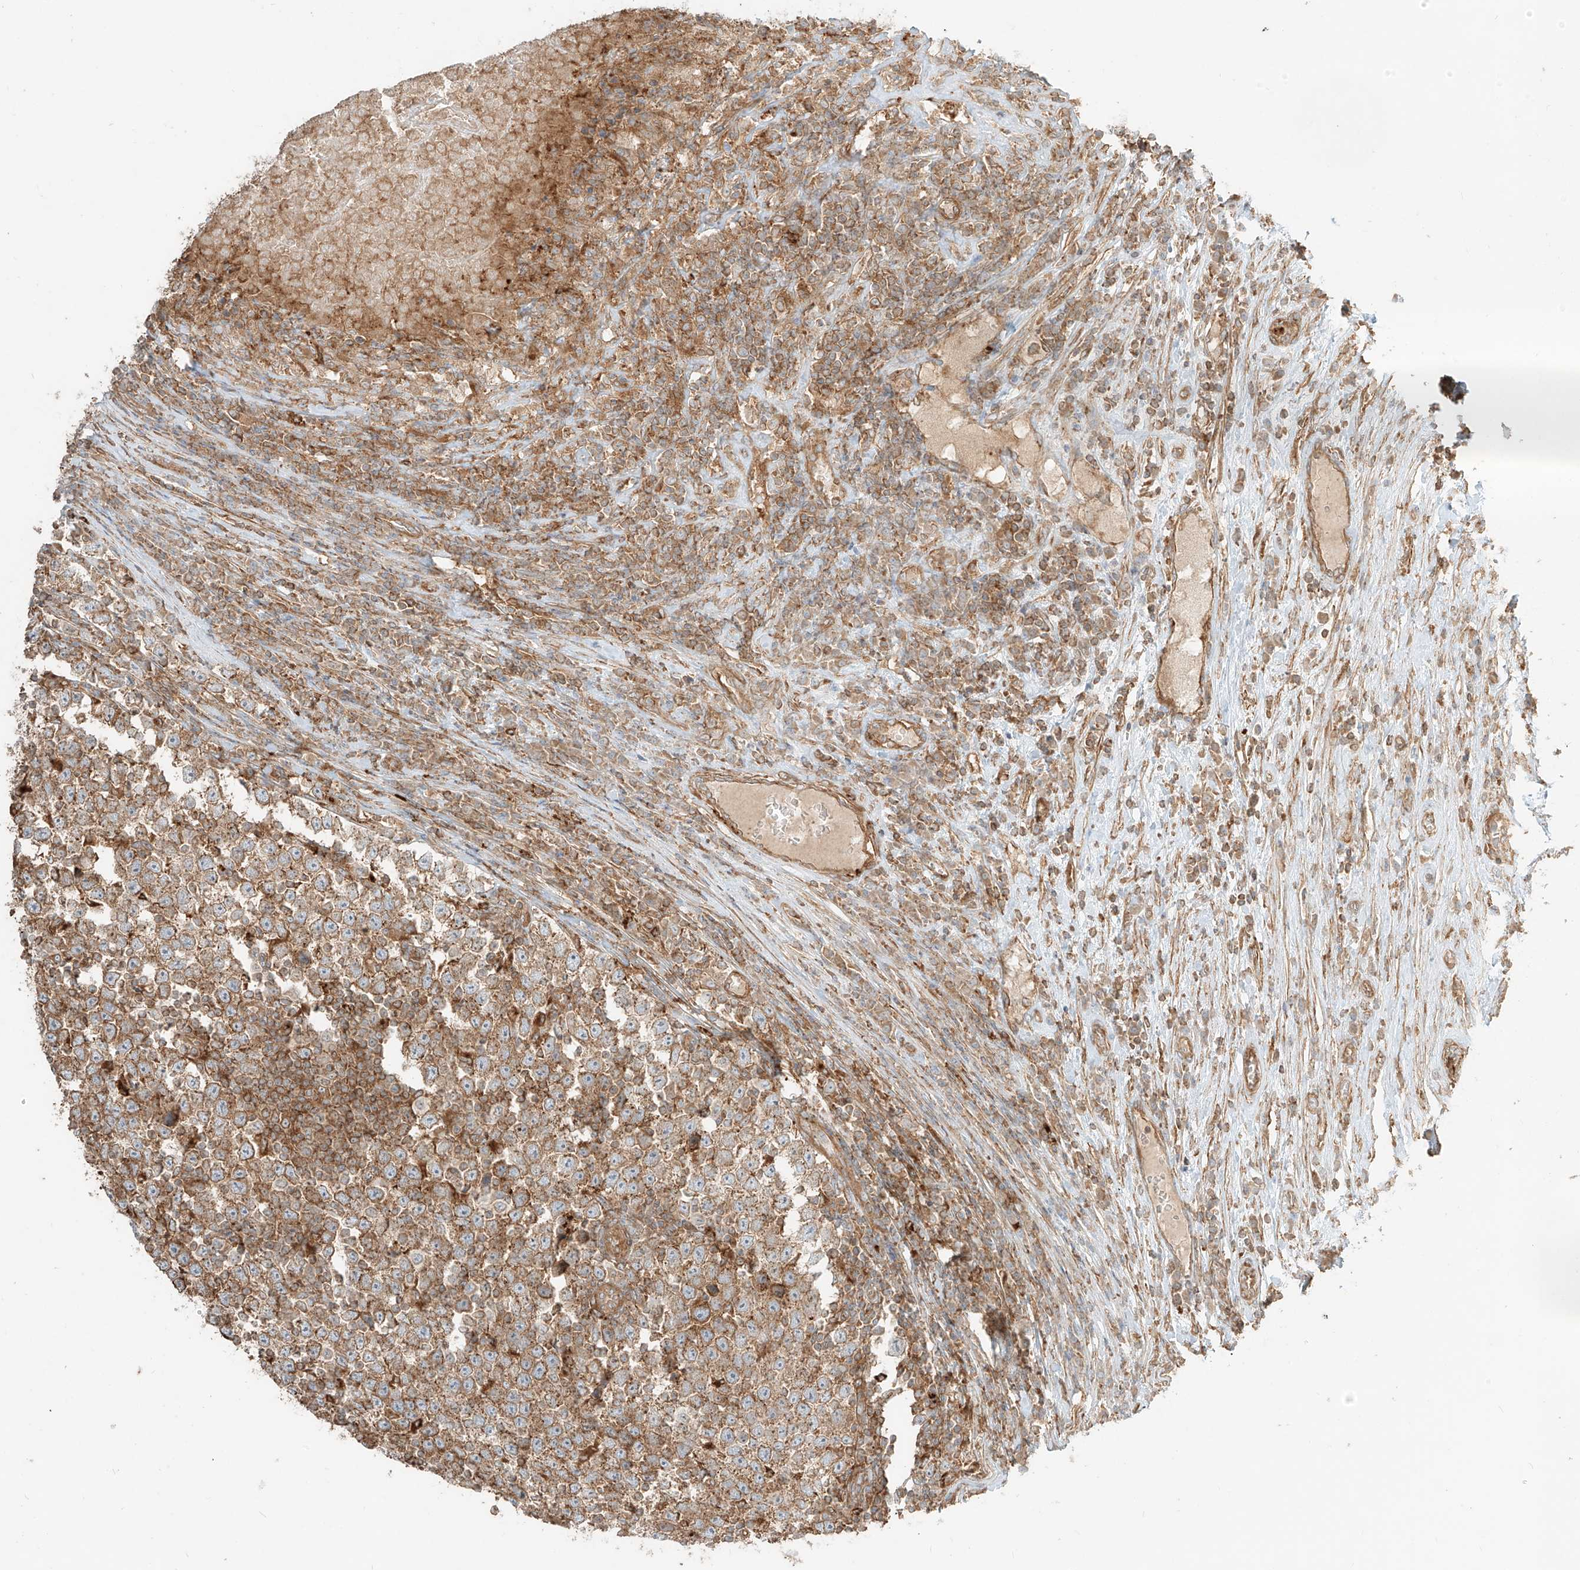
{"staining": {"intensity": "moderate", "quantity": ">75%", "location": "cytoplasmic/membranous"}, "tissue": "testis cancer", "cell_type": "Tumor cells", "image_type": "cancer", "snomed": [{"axis": "morphology", "description": "Normal tissue, NOS"}, {"axis": "morphology", "description": "Seminoma, NOS"}, {"axis": "topography", "description": "Testis"}], "caption": "Protein expression analysis of seminoma (testis) reveals moderate cytoplasmic/membranous positivity in approximately >75% of tumor cells. (DAB IHC, brown staining for protein, blue staining for nuclei).", "gene": "CCDC115", "patient": {"sex": "male", "age": 43}}